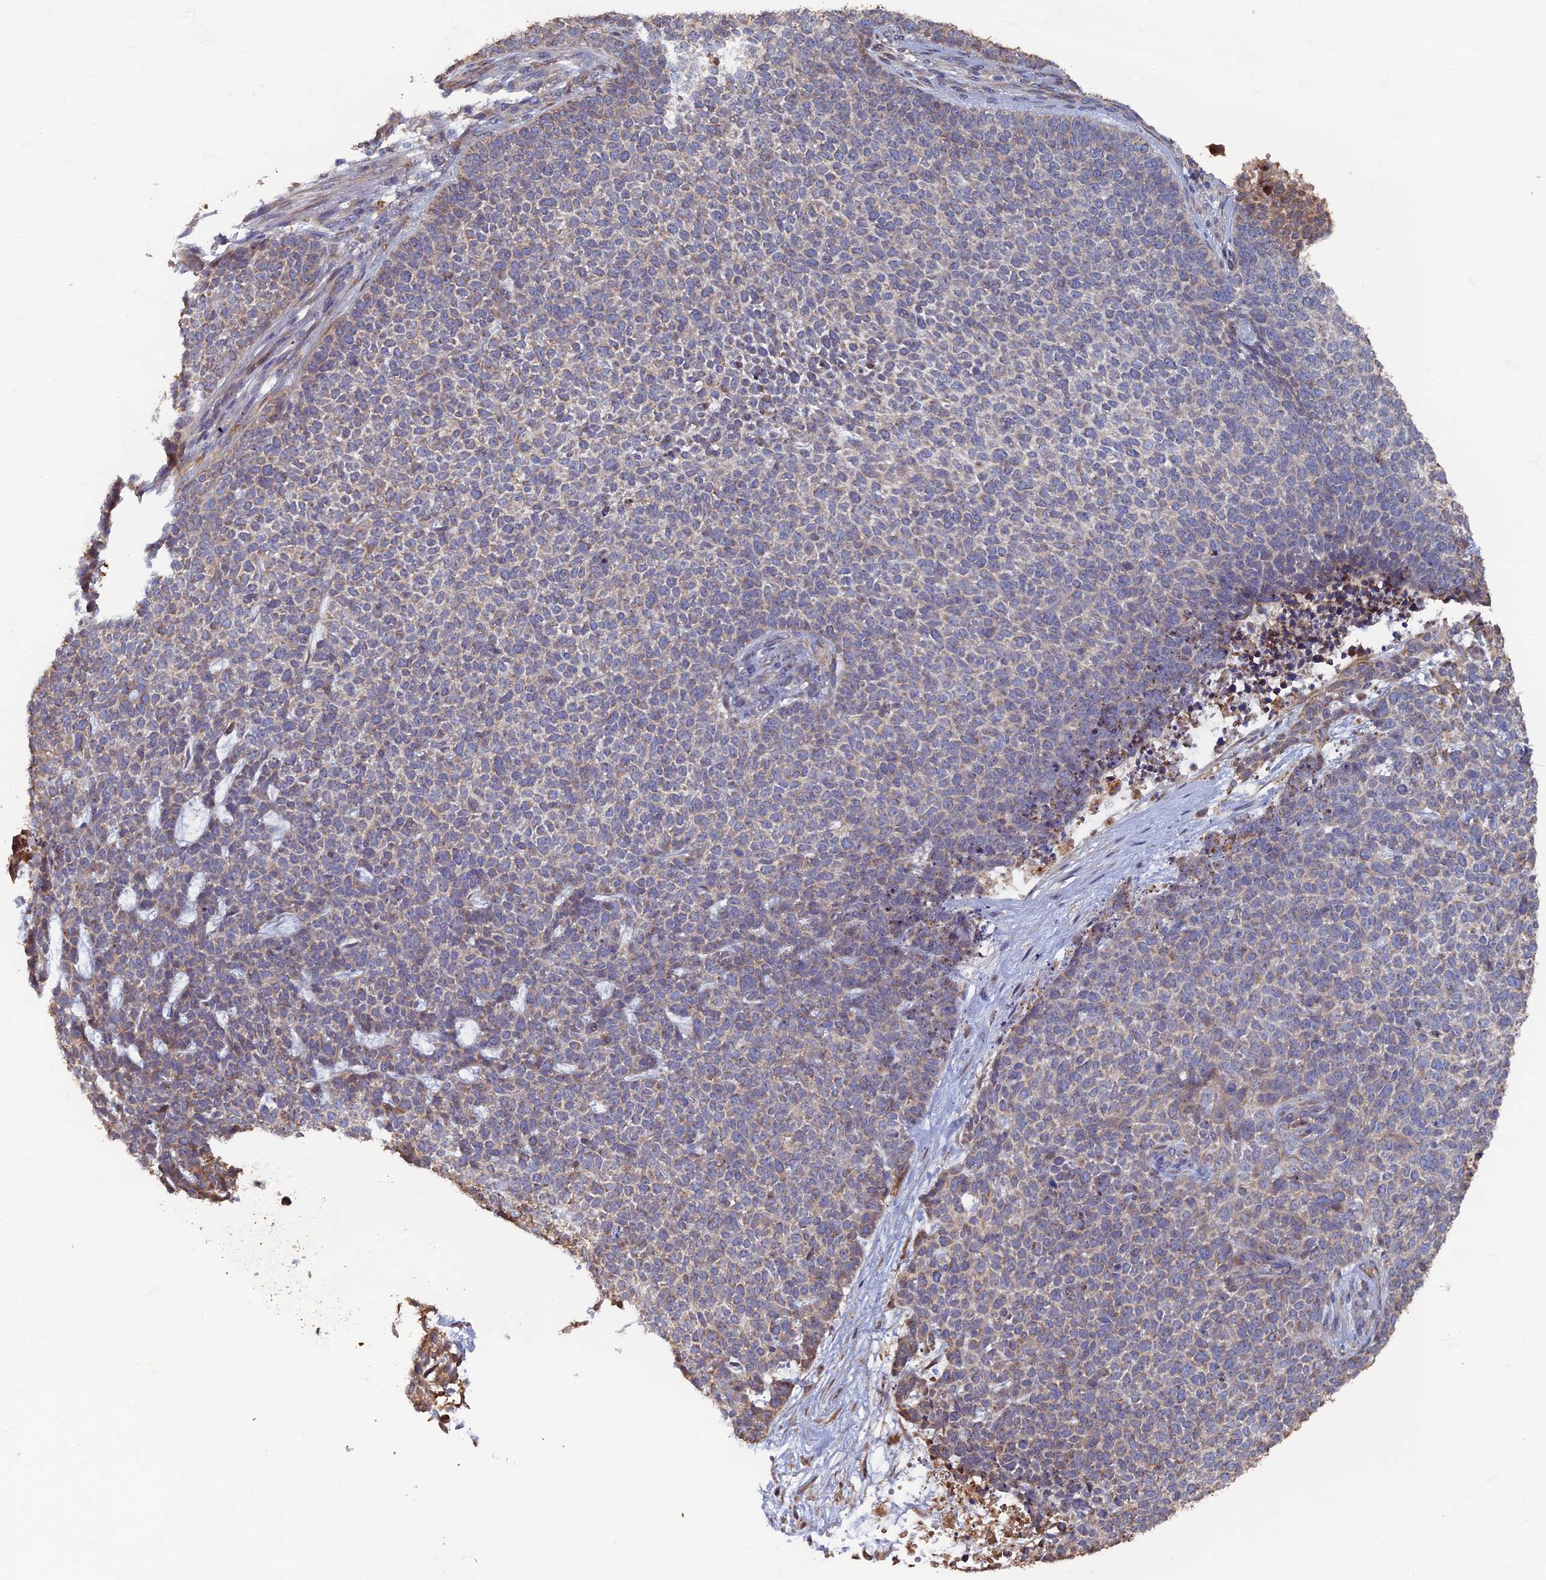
{"staining": {"intensity": "moderate", "quantity": "<25%", "location": "cytoplasmic/membranous"}, "tissue": "skin cancer", "cell_type": "Tumor cells", "image_type": "cancer", "snomed": [{"axis": "morphology", "description": "Basal cell carcinoma"}, {"axis": "topography", "description": "Skin"}], "caption": "Approximately <25% of tumor cells in human skin cancer display moderate cytoplasmic/membranous protein expression as visualized by brown immunohistochemical staining.", "gene": "VPS37C", "patient": {"sex": "female", "age": 84}}